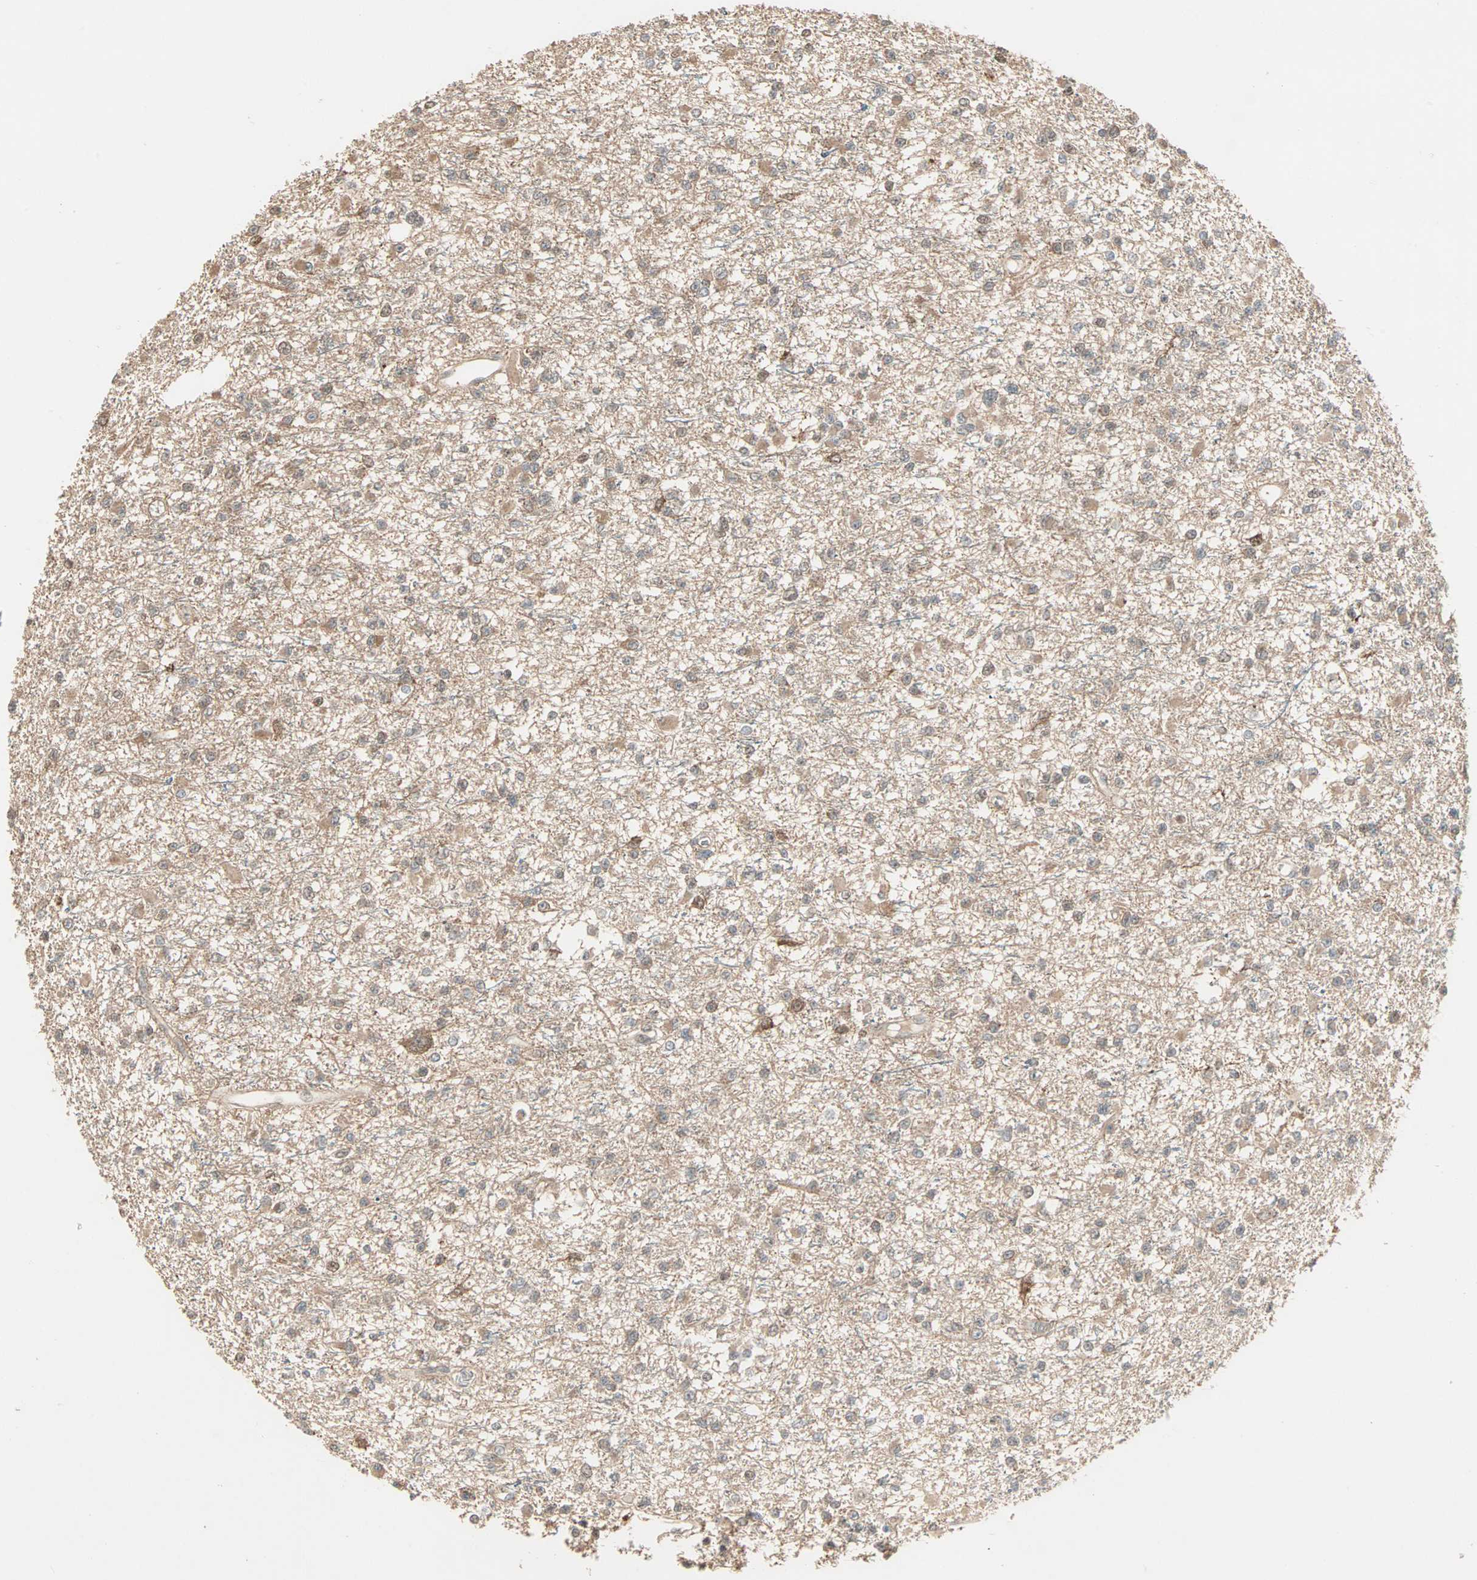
{"staining": {"intensity": "weak", "quantity": ">75%", "location": "cytoplasmic/membranous"}, "tissue": "glioma", "cell_type": "Tumor cells", "image_type": "cancer", "snomed": [{"axis": "morphology", "description": "Glioma, malignant, Low grade"}, {"axis": "topography", "description": "Brain"}], "caption": "Protein staining of glioma tissue reveals weak cytoplasmic/membranous positivity in about >75% of tumor cells.", "gene": "DRG2", "patient": {"sex": "female", "age": 22}}